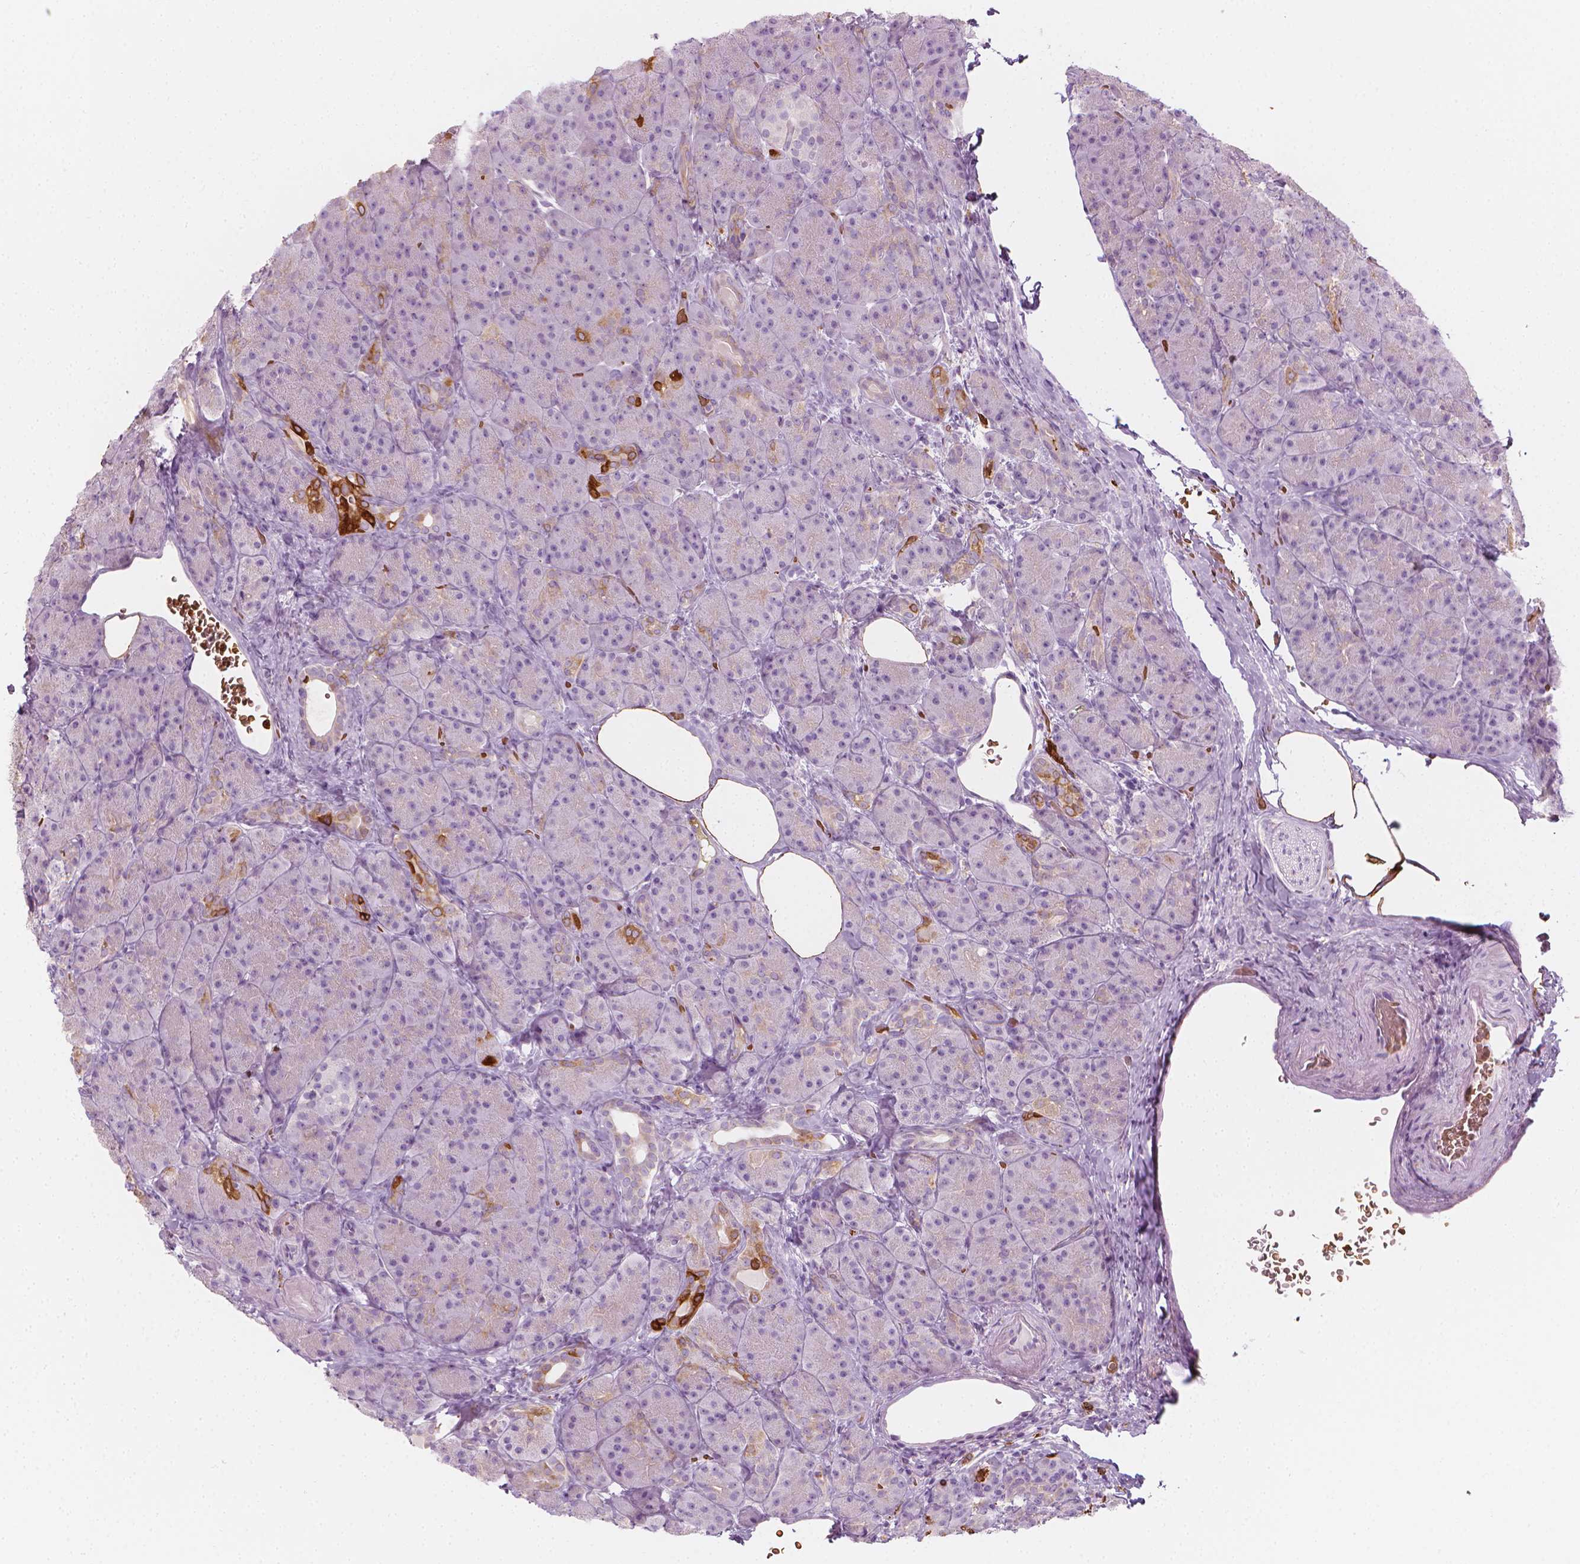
{"staining": {"intensity": "strong", "quantity": "<25%", "location": "cytoplasmic/membranous"}, "tissue": "pancreas", "cell_type": "Exocrine glandular cells", "image_type": "normal", "snomed": [{"axis": "morphology", "description": "Normal tissue, NOS"}, {"axis": "topography", "description": "Pancreas"}], "caption": "This histopathology image displays IHC staining of benign pancreas, with medium strong cytoplasmic/membranous staining in about <25% of exocrine glandular cells.", "gene": "CES1", "patient": {"sex": "male", "age": 57}}